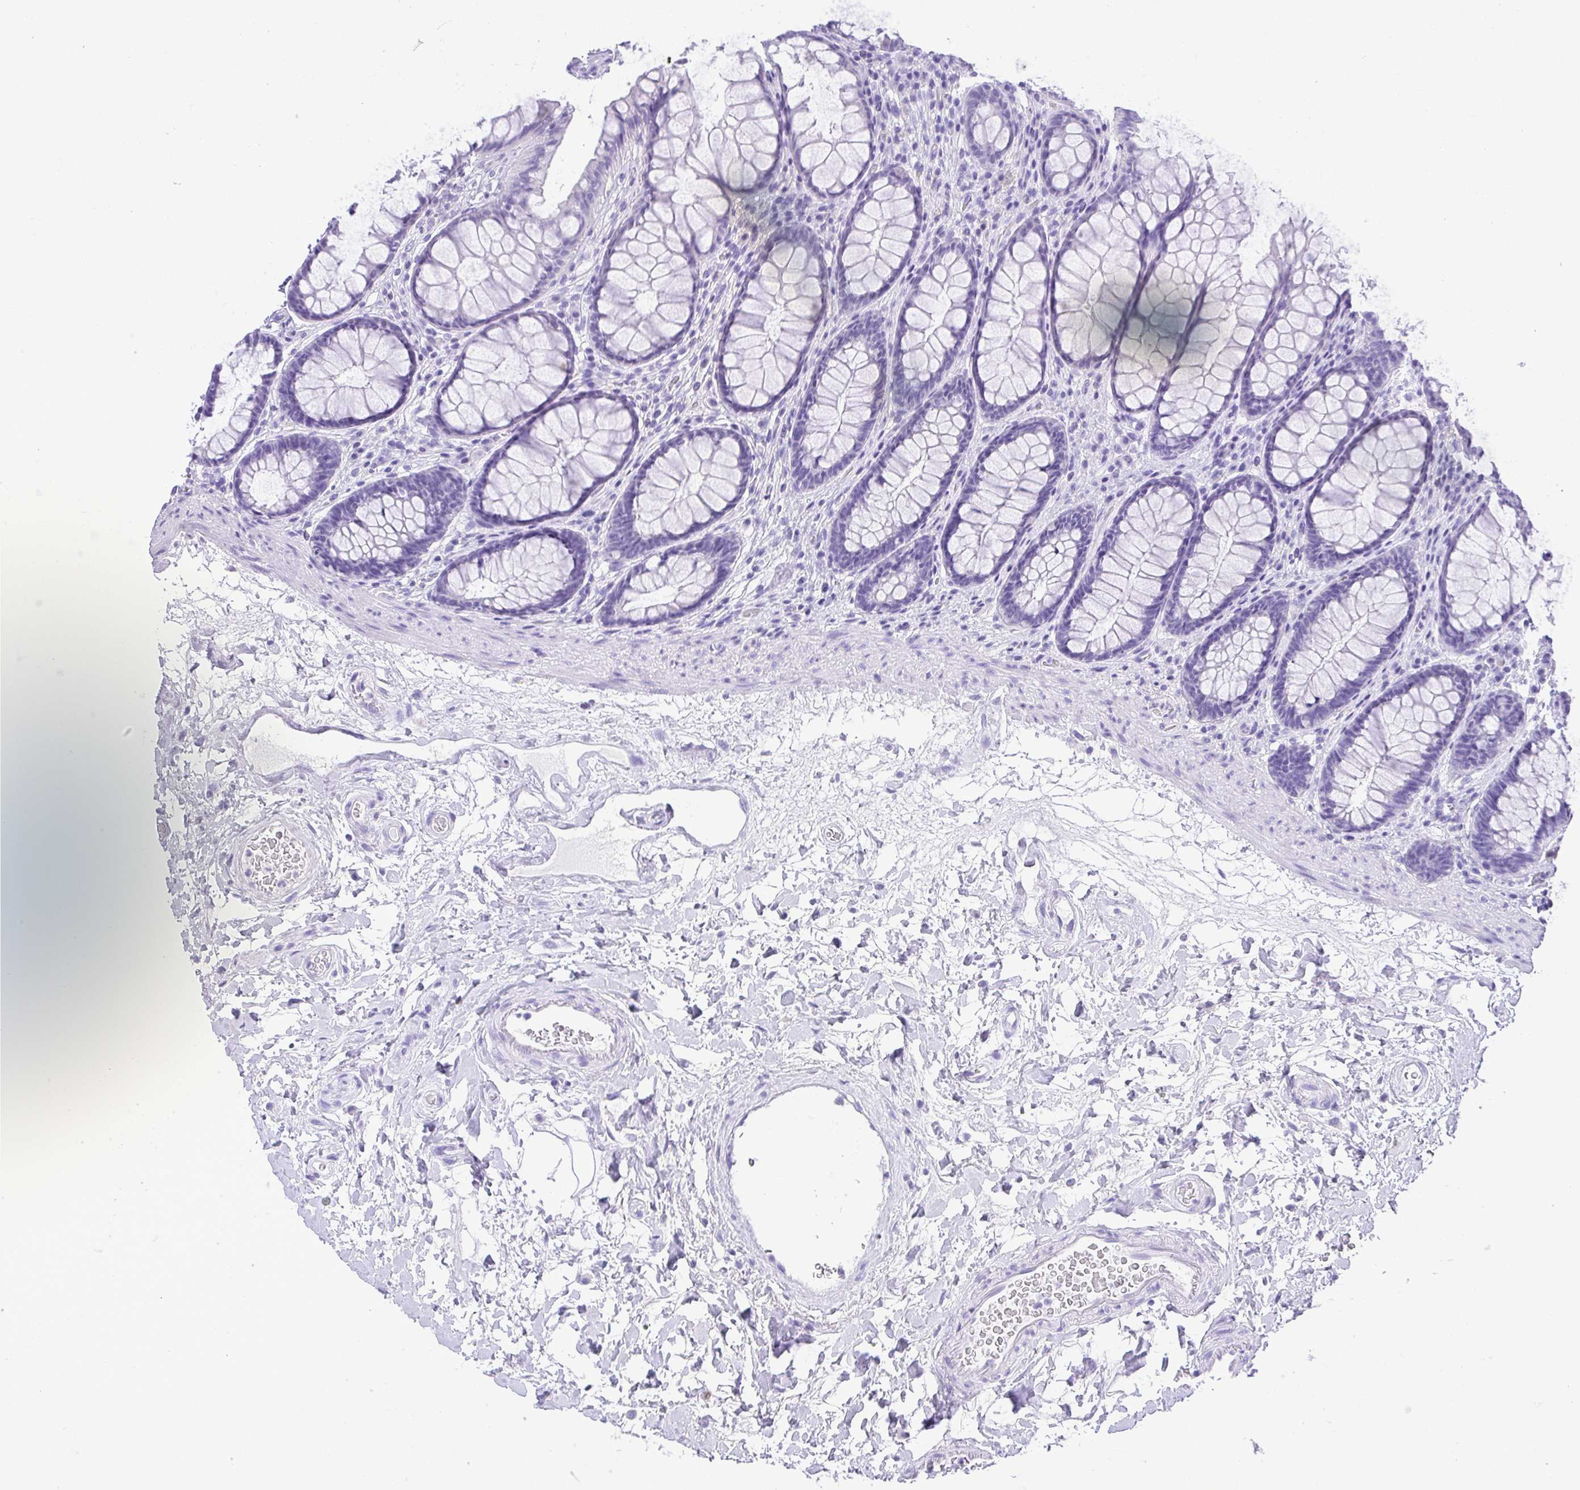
{"staining": {"intensity": "negative", "quantity": "none", "location": "none"}, "tissue": "rectum", "cell_type": "Glandular cells", "image_type": "normal", "snomed": [{"axis": "morphology", "description": "Normal tissue, NOS"}, {"axis": "topography", "description": "Rectum"}], "caption": "Glandular cells are negative for protein expression in normal human rectum. (Brightfield microscopy of DAB IHC at high magnification).", "gene": "CDSN", "patient": {"sex": "male", "age": 72}}